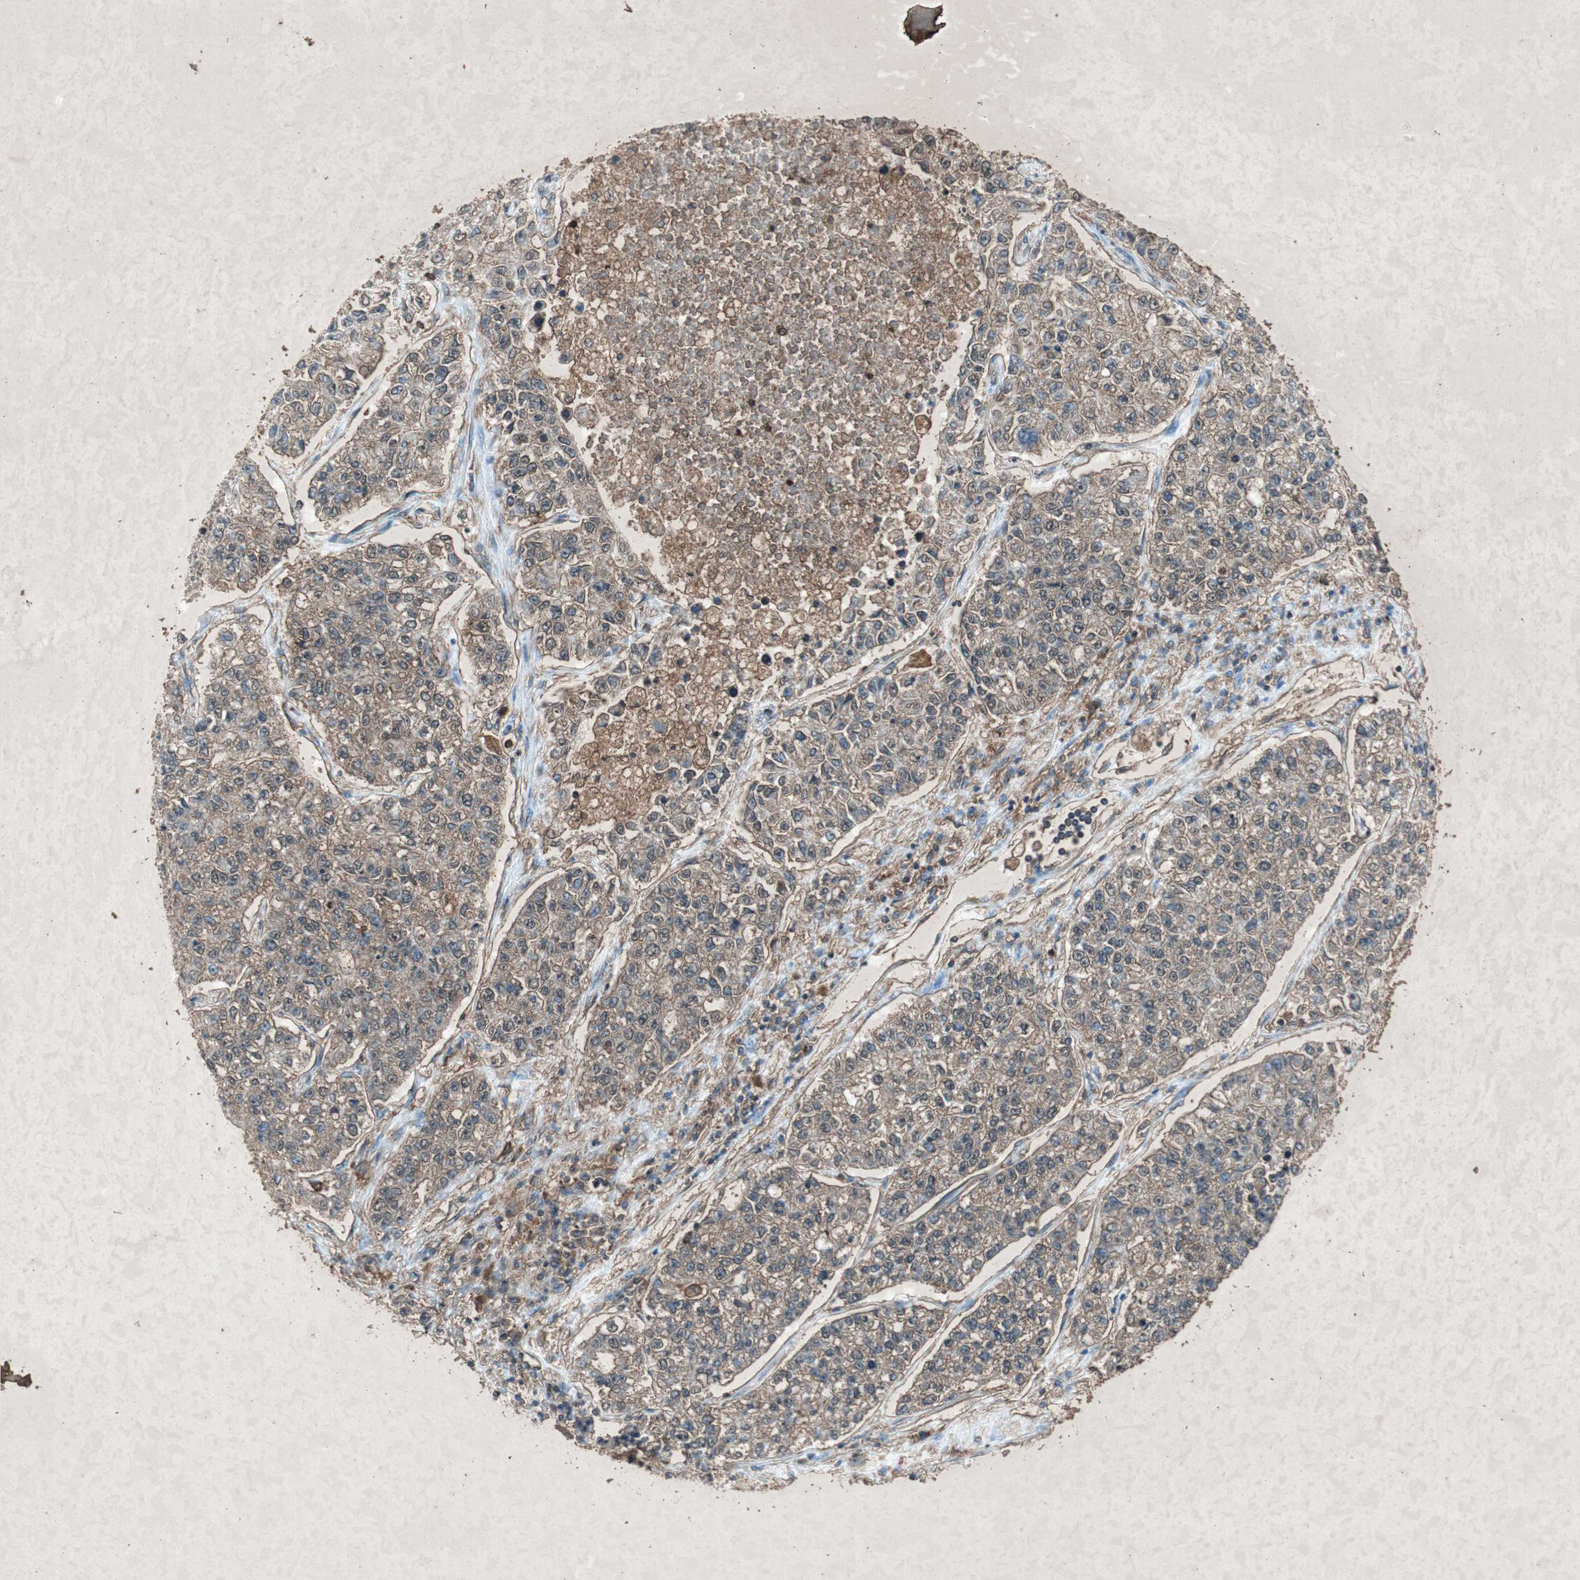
{"staining": {"intensity": "negative", "quantity": "none", "location": "none"}, "tissue": "lung cancer", "cell_type": "Tumor cells", "image_type": "cancer", "snomed": [{"axis": "morphology", "description": "Adenocarcinoma, NOS"}, {"axis": "topography", "description": "Lung"}], "caption": "There is no significant positivity in tumor cells of adenocarcinoma (lung). The staining was performed using DAB to visualize the protein expression in brown, while the nuclei were stained in blue with hematoxylin (Magnification: 20x).", "gene": "TYROBP", "patient": {"sex": "male", "age": 49}}